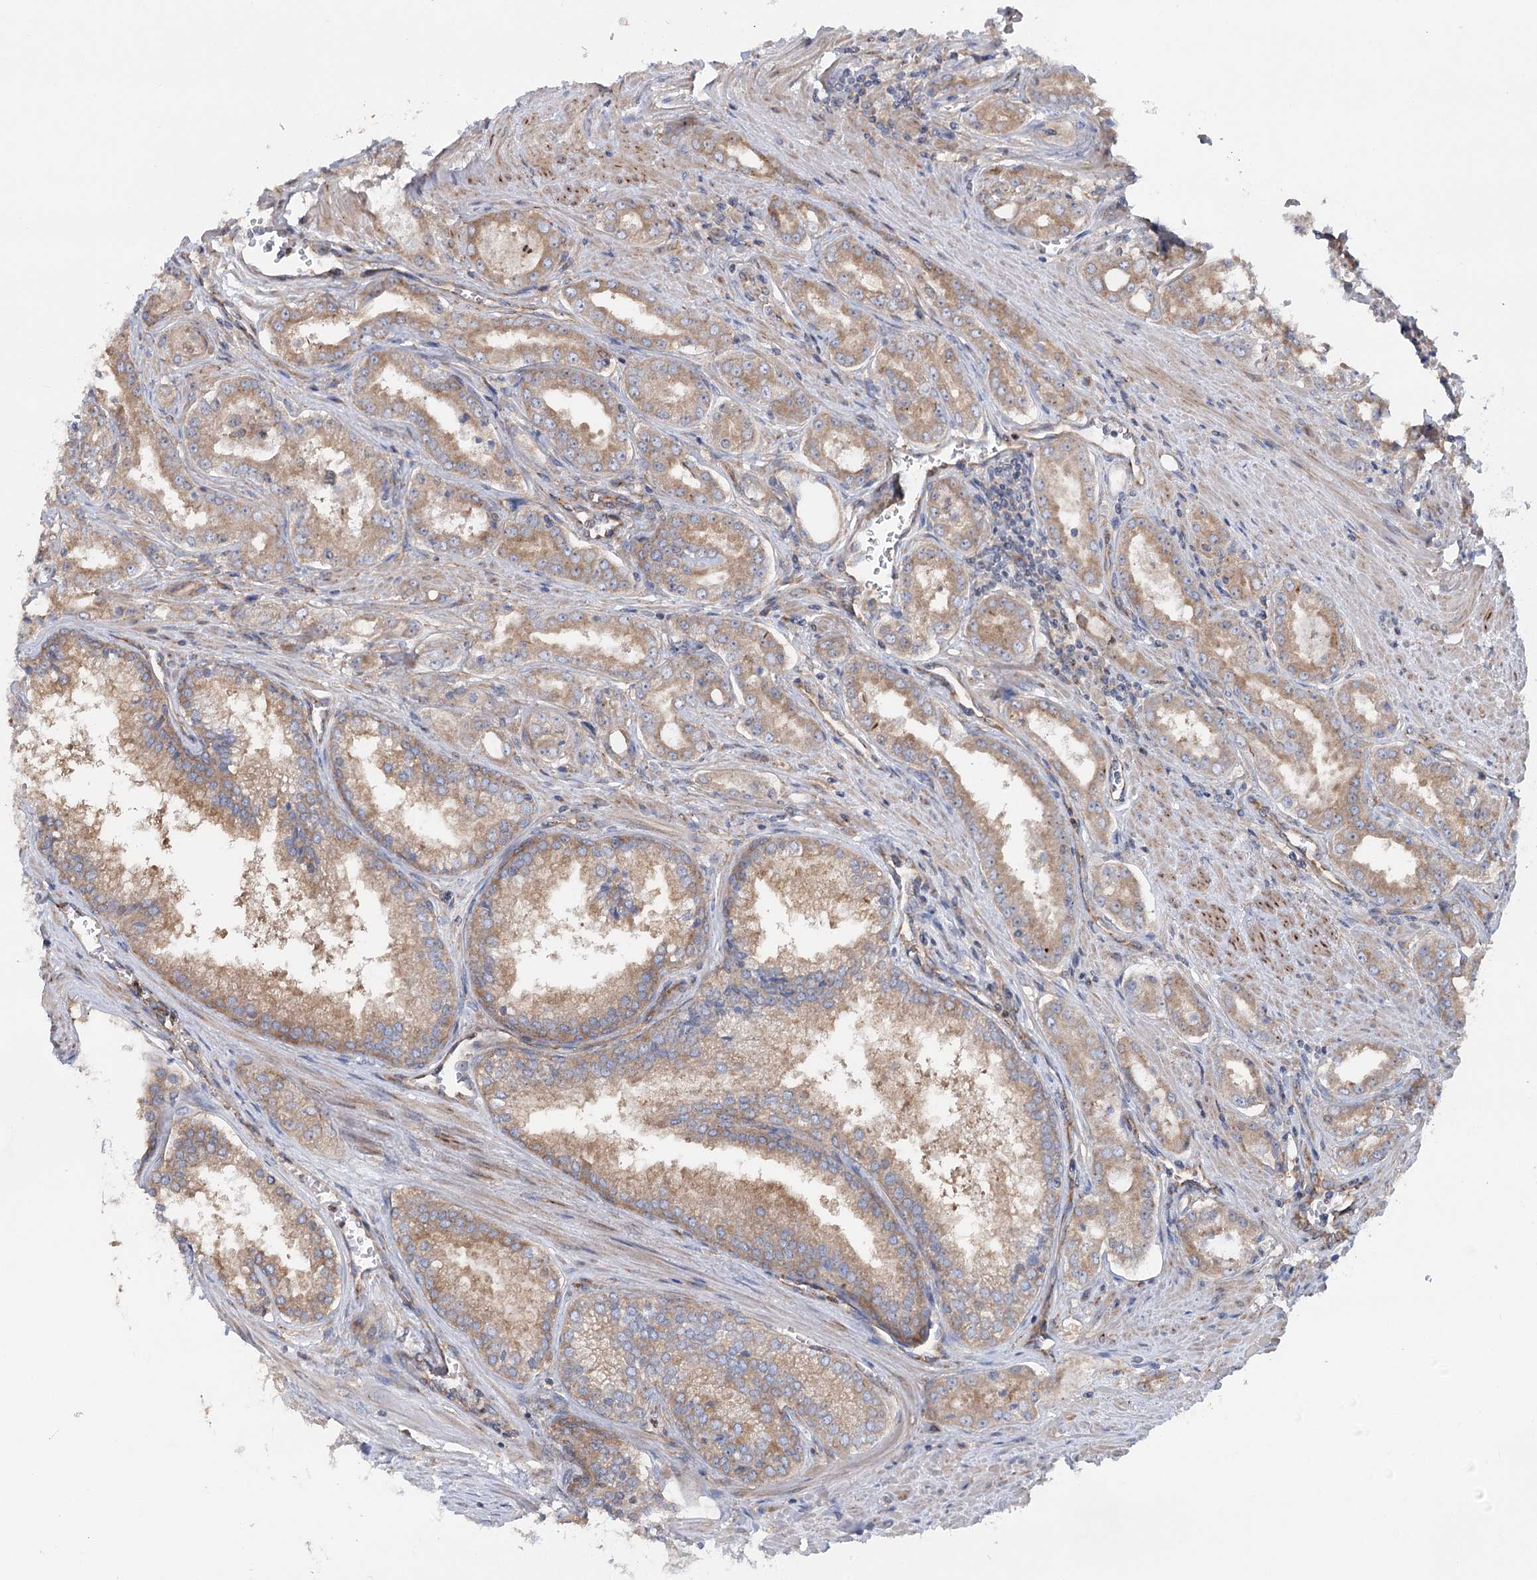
{"staining": {"intensity": "moderate", "quantity": ">75%", "location": "cytoplasmic/membranous"}, "tissue": "prostate cancer", "cell_type": "Tumor cells", "image_type": "cancer", "snomed": [{"axis": "morphology", "description": "Adenocarcinoma, High grade"}, {"axis": "topography", "description": "Prostate"}], "caption": "This histopathology image shows prostate adenocarcinoma (high-grade) stained with immunohistochemistry (IHC) to label a protein in brown. The cytoplasmic/membranous of tumor cells show moderate positivity for the protein. Nuclei are counter-stained blue.", "gene": "SCN11A", "patient": {"sex": "male", "age": 72}}